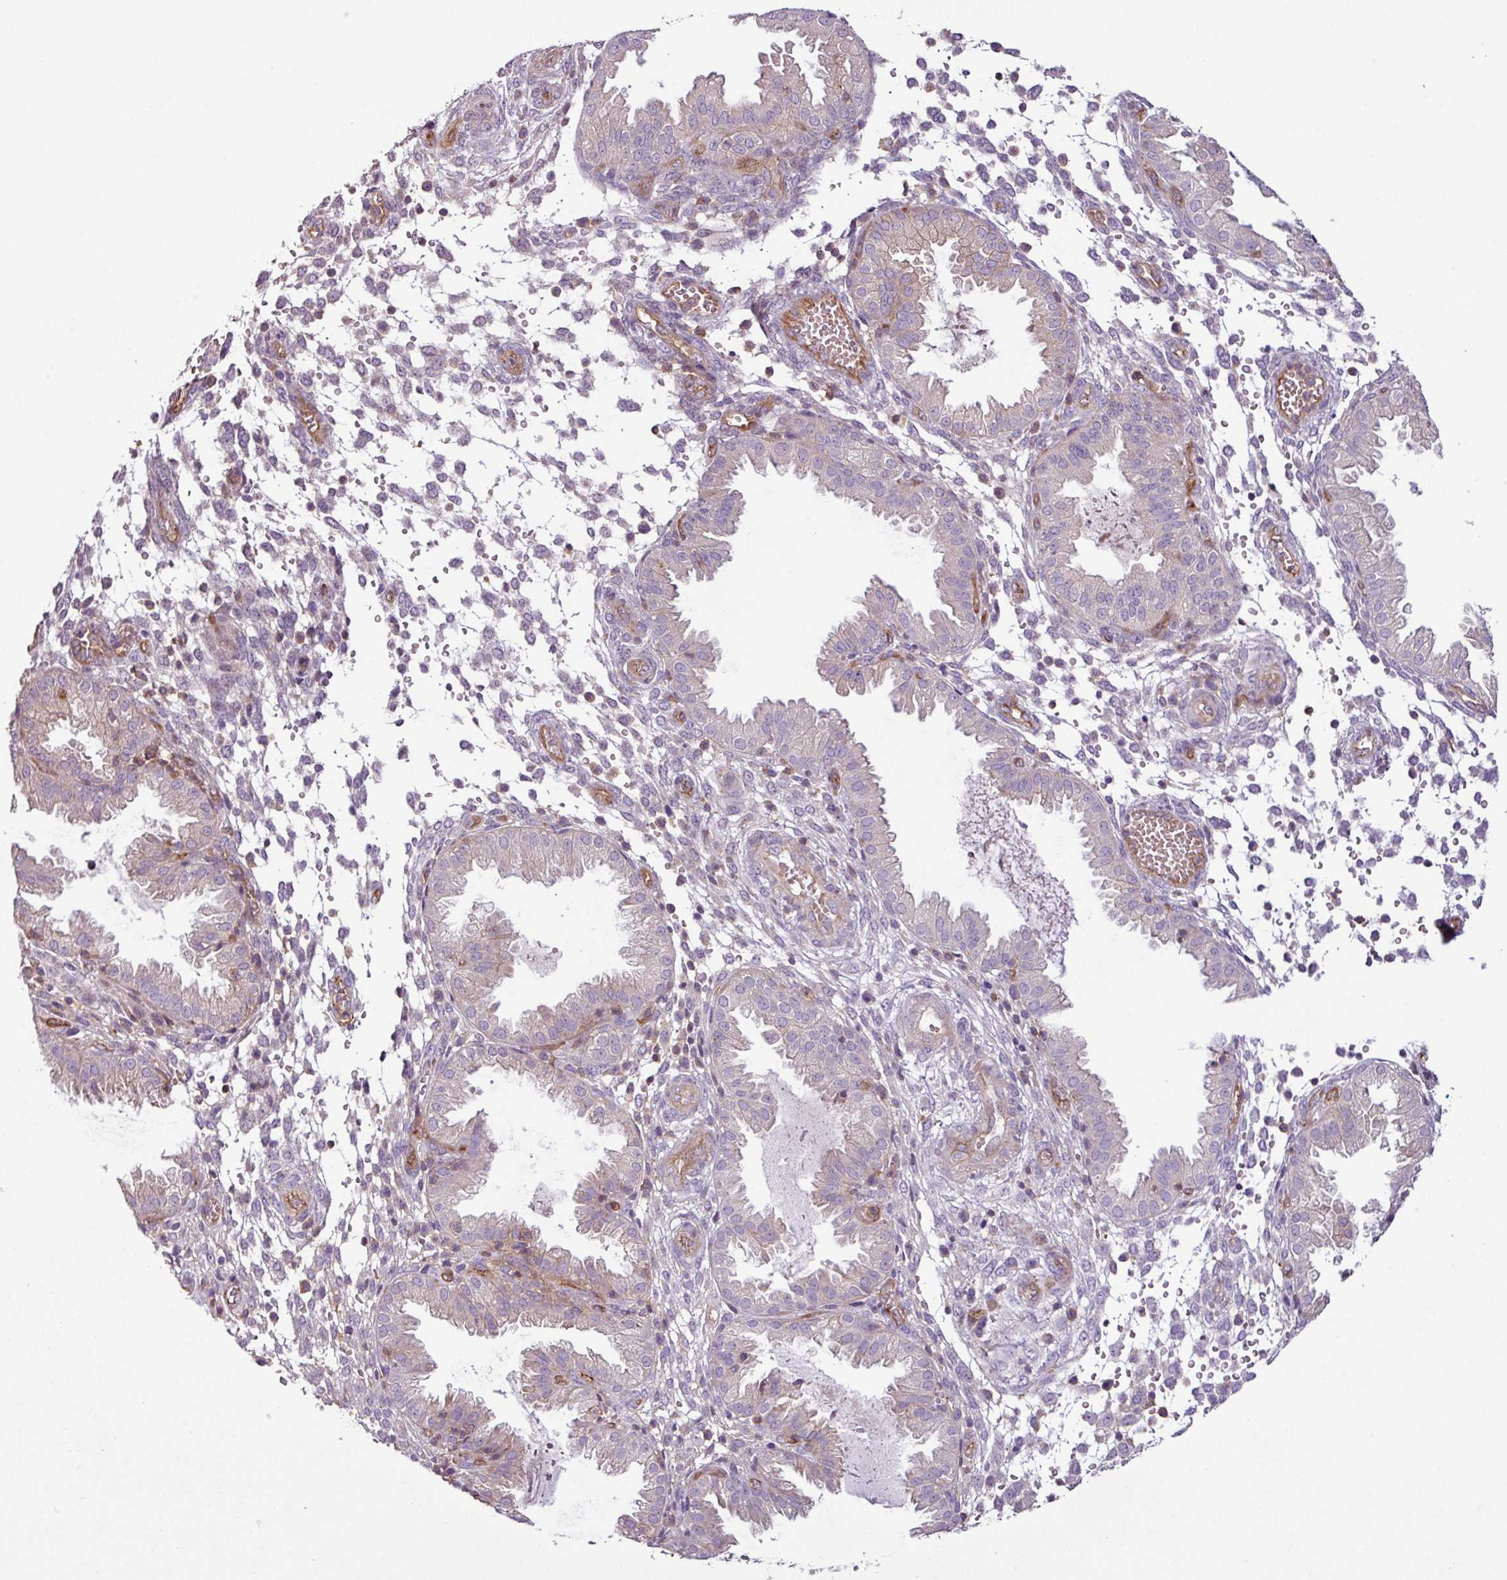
{"staining": {"intensity": "negative", "quantity": "none", "location": "none"}, "tissue": "endometrium", "cell_type": "Cells in endometrial stroma", "image_type": "normal", "snomed": [{"axis": "morphology", "description": "Normal tissue, NOS"}, {"axis": "topography", "description": "Endometrium"}], "caption": "Immunohistochemistry (IHC) micrograph of unremarkable human endometrium stained for a protein (brown), which demonstrates no staining in cells in endometrial stroma. The staining was performed using DAB to visualize the protein expression in brown, while the nuclei were stained in blue with hematoxylin (Magnification: 20x).", "gene": "ZNF106", "patient": {"sex": "female", "age": 33}}